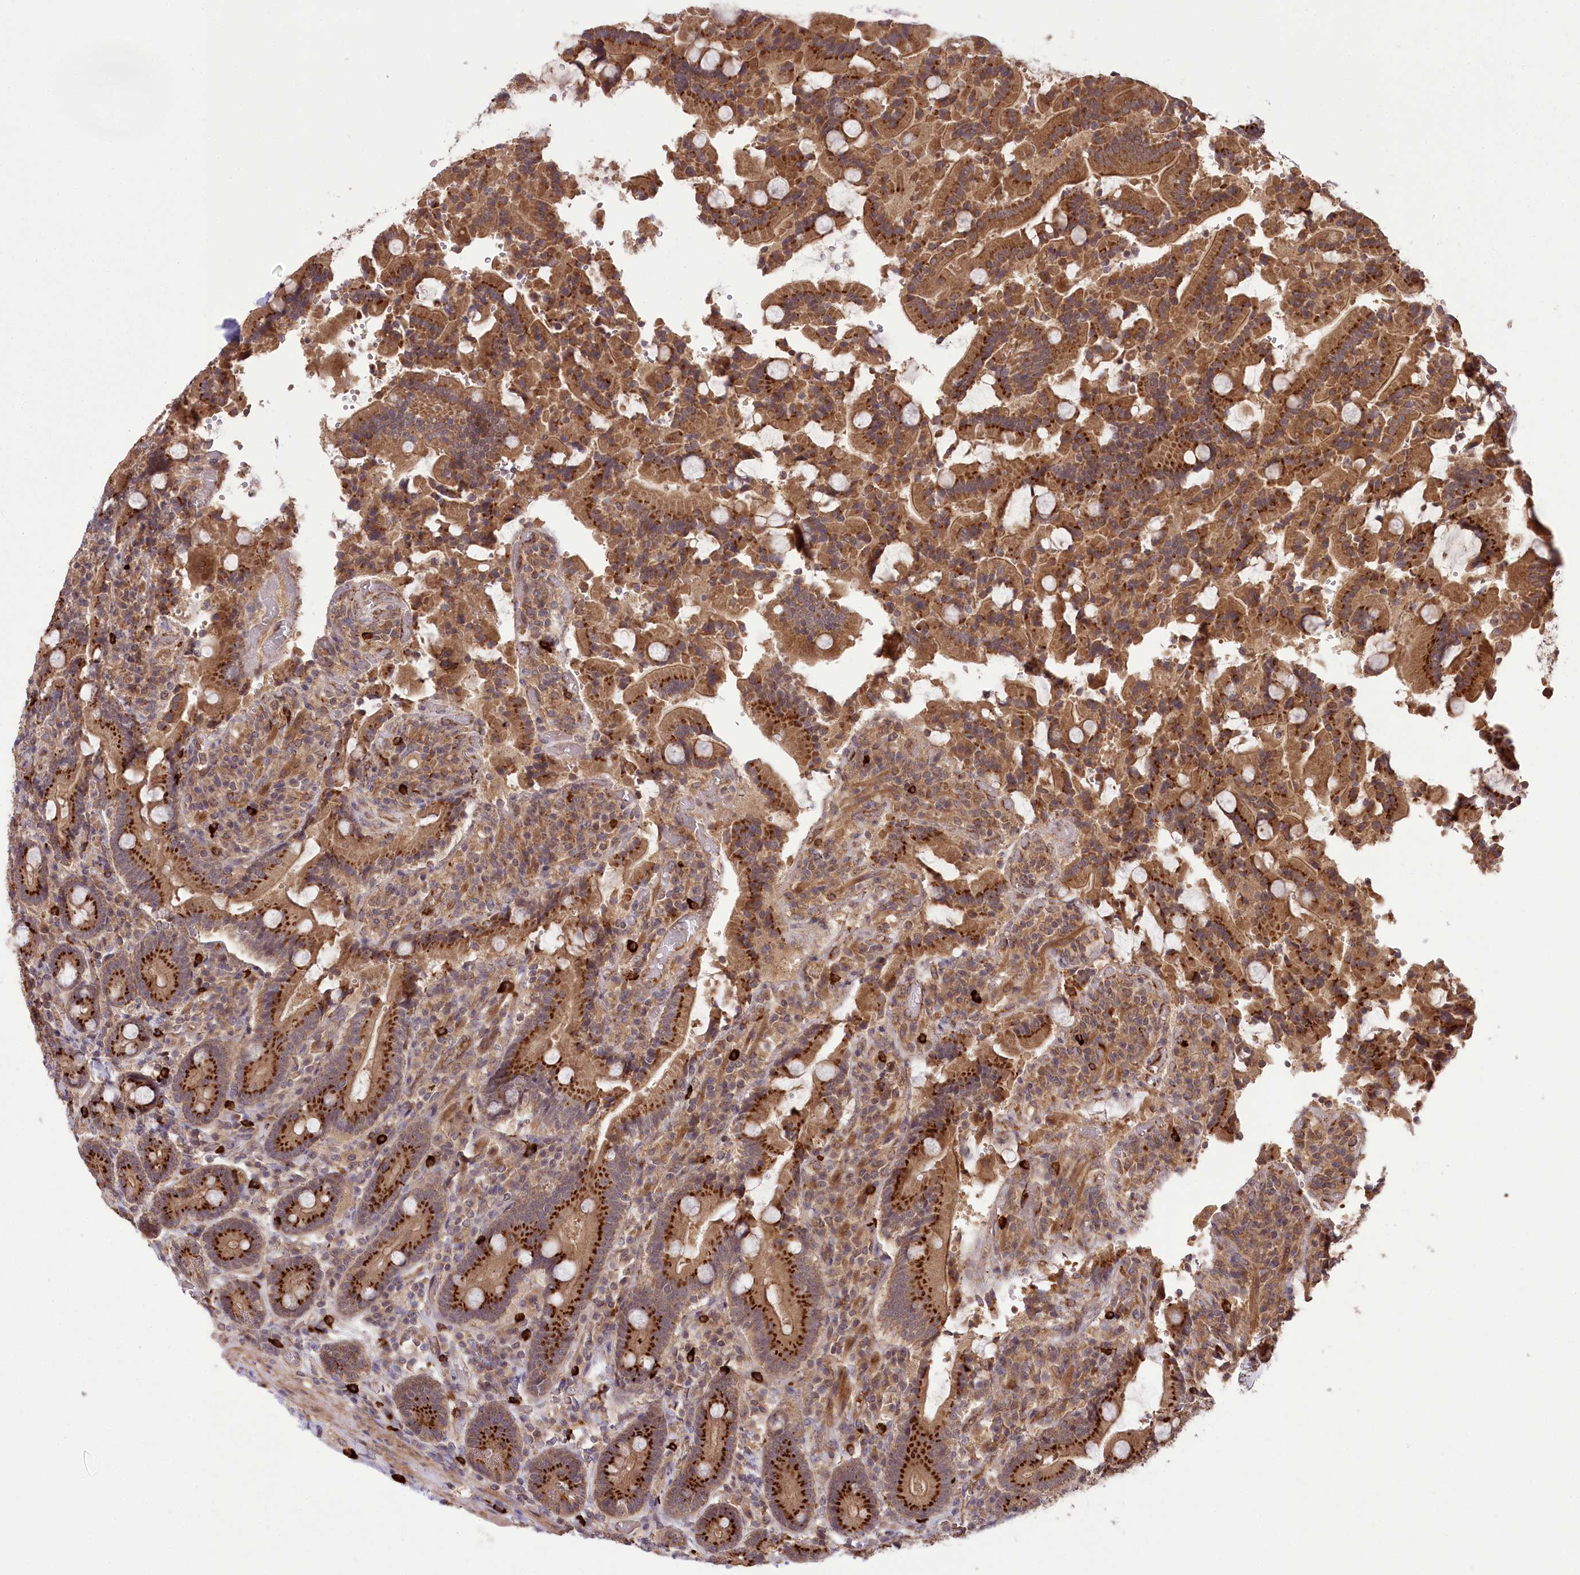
{"staining": {"intensity": "strong", "quantity": ">75%", "location": "cytoplasmic/membranous"}, "tissue": "duodenum", "cell_type": "Glandular cells", "image_type": "normal", "snomed": [{"axis": "morphology", "description": "Normal tissue, NOS"}, {"axis": "topography", "description": "Duodenum"}], "caption": "A photomicrograph of duodenum stained for a protein shows strong cytoplasmic/membranous brown staining in glandular cells. (DAB (3,3'-diaminobenzidine) IHC, brown staining for protein, blue staining for nuclei).", "gene": "CARD19", "patient": {"sex": "female", "age": 62}}